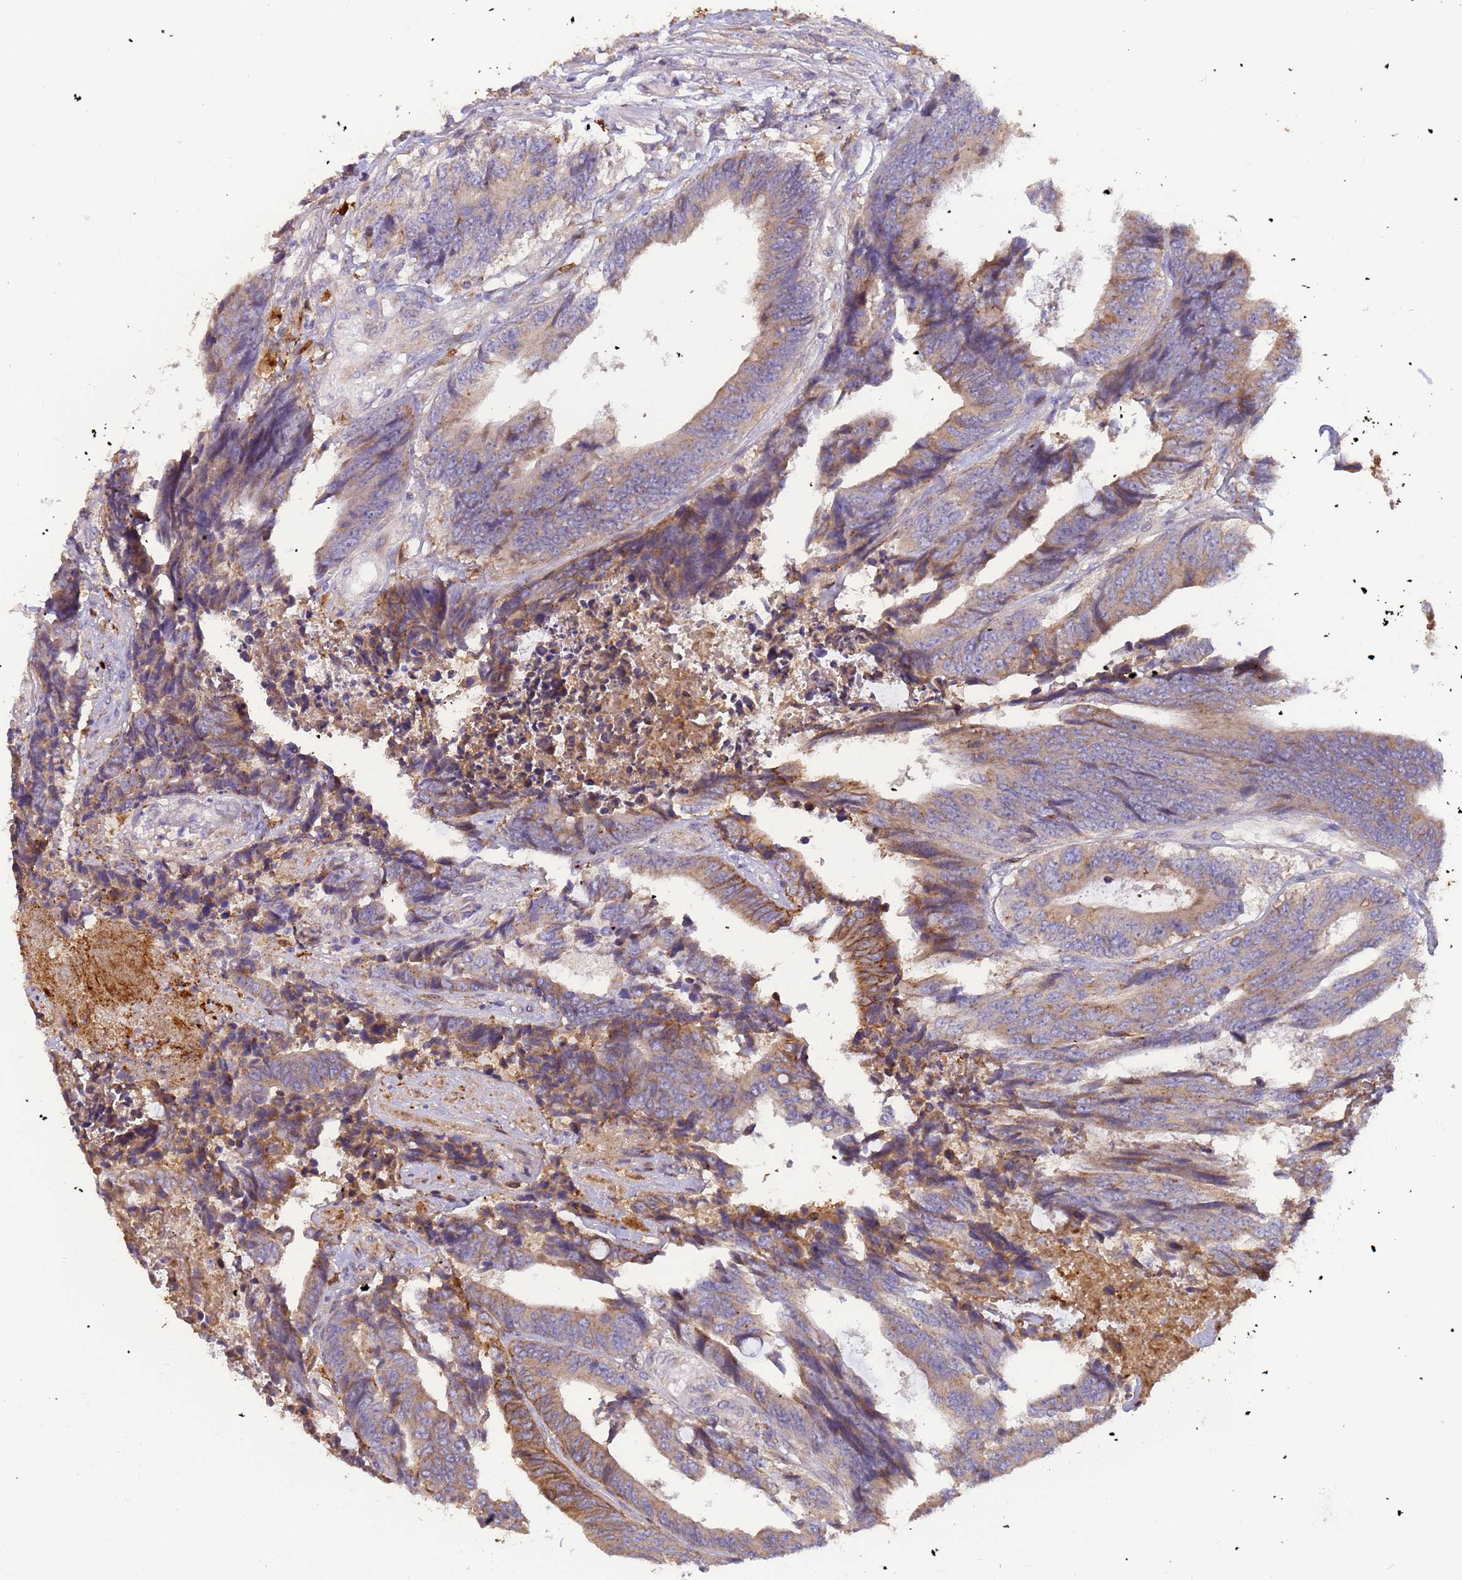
{"staining": {"intensity": "moderate", "quantity": "25%-75%", "location": "cytoplasmic/membranous"}, "tissue": "colorectal cancer", "cell_type": "Tumor cells", "image_type": "cancer", "snomed": [{"axis": "morphology", "description": "Adenocarcinoma, NOS"}, {"axis": "topography", "description": "Rectum"}], "caption": "Tumor cells demonstrate moderate cytoplasmic/membranous staining in about 25%-75% of cells in colorectal cancer (adenocarcinoma). (DAB IHC with brightfield microscopy, high magnification).", "gene": "M6PR", "patient": {"sex": "male", "age": 84}}